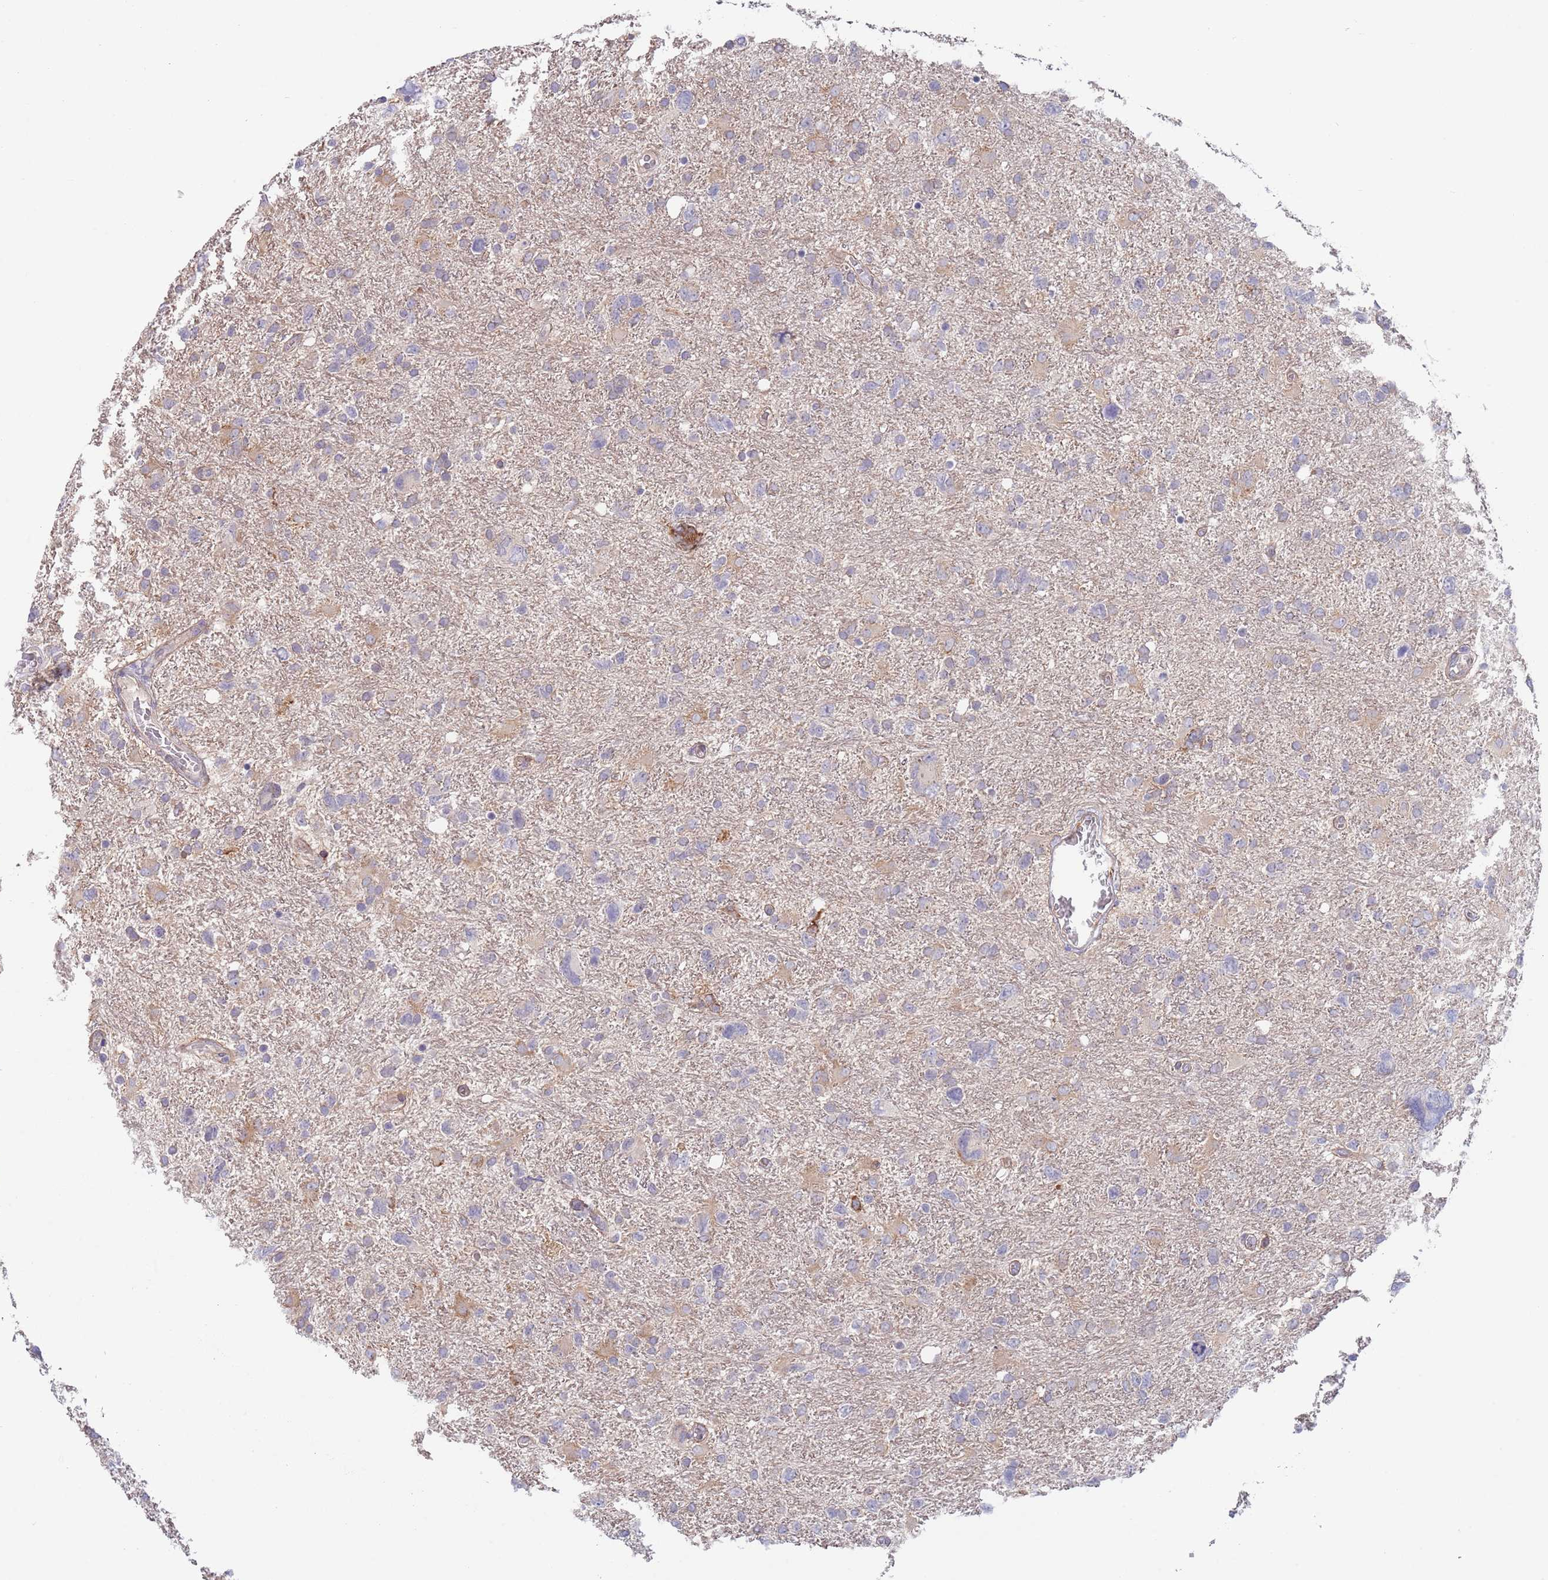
{"staining": {"intensity": "negative", "quantity": "none", "location": "none"}, "tissue": "glioma", "cell_type": "Tumor cells", "image_type": "cancer", "snomed": [{"axis": "morphology", "description": "Glioma, malignant, High grade"}, {"axis": "topography", "description": "Brain"}], "caption": "IHC histopathology image of neoplastic tissue: human malignant glioma (high-grade) stained with DAB (3,3'-diaminobenzidine) shows no significant protein positivity in tumor cells. Brightfield microscopy of immunohistochemistry stained with DAB (3,3'-diaminobenzidine) (brown) and hematoxylin (blue), captured at high magnification.", "gene": "RNF169", "patient": {"sex": "male", "age": 61}}